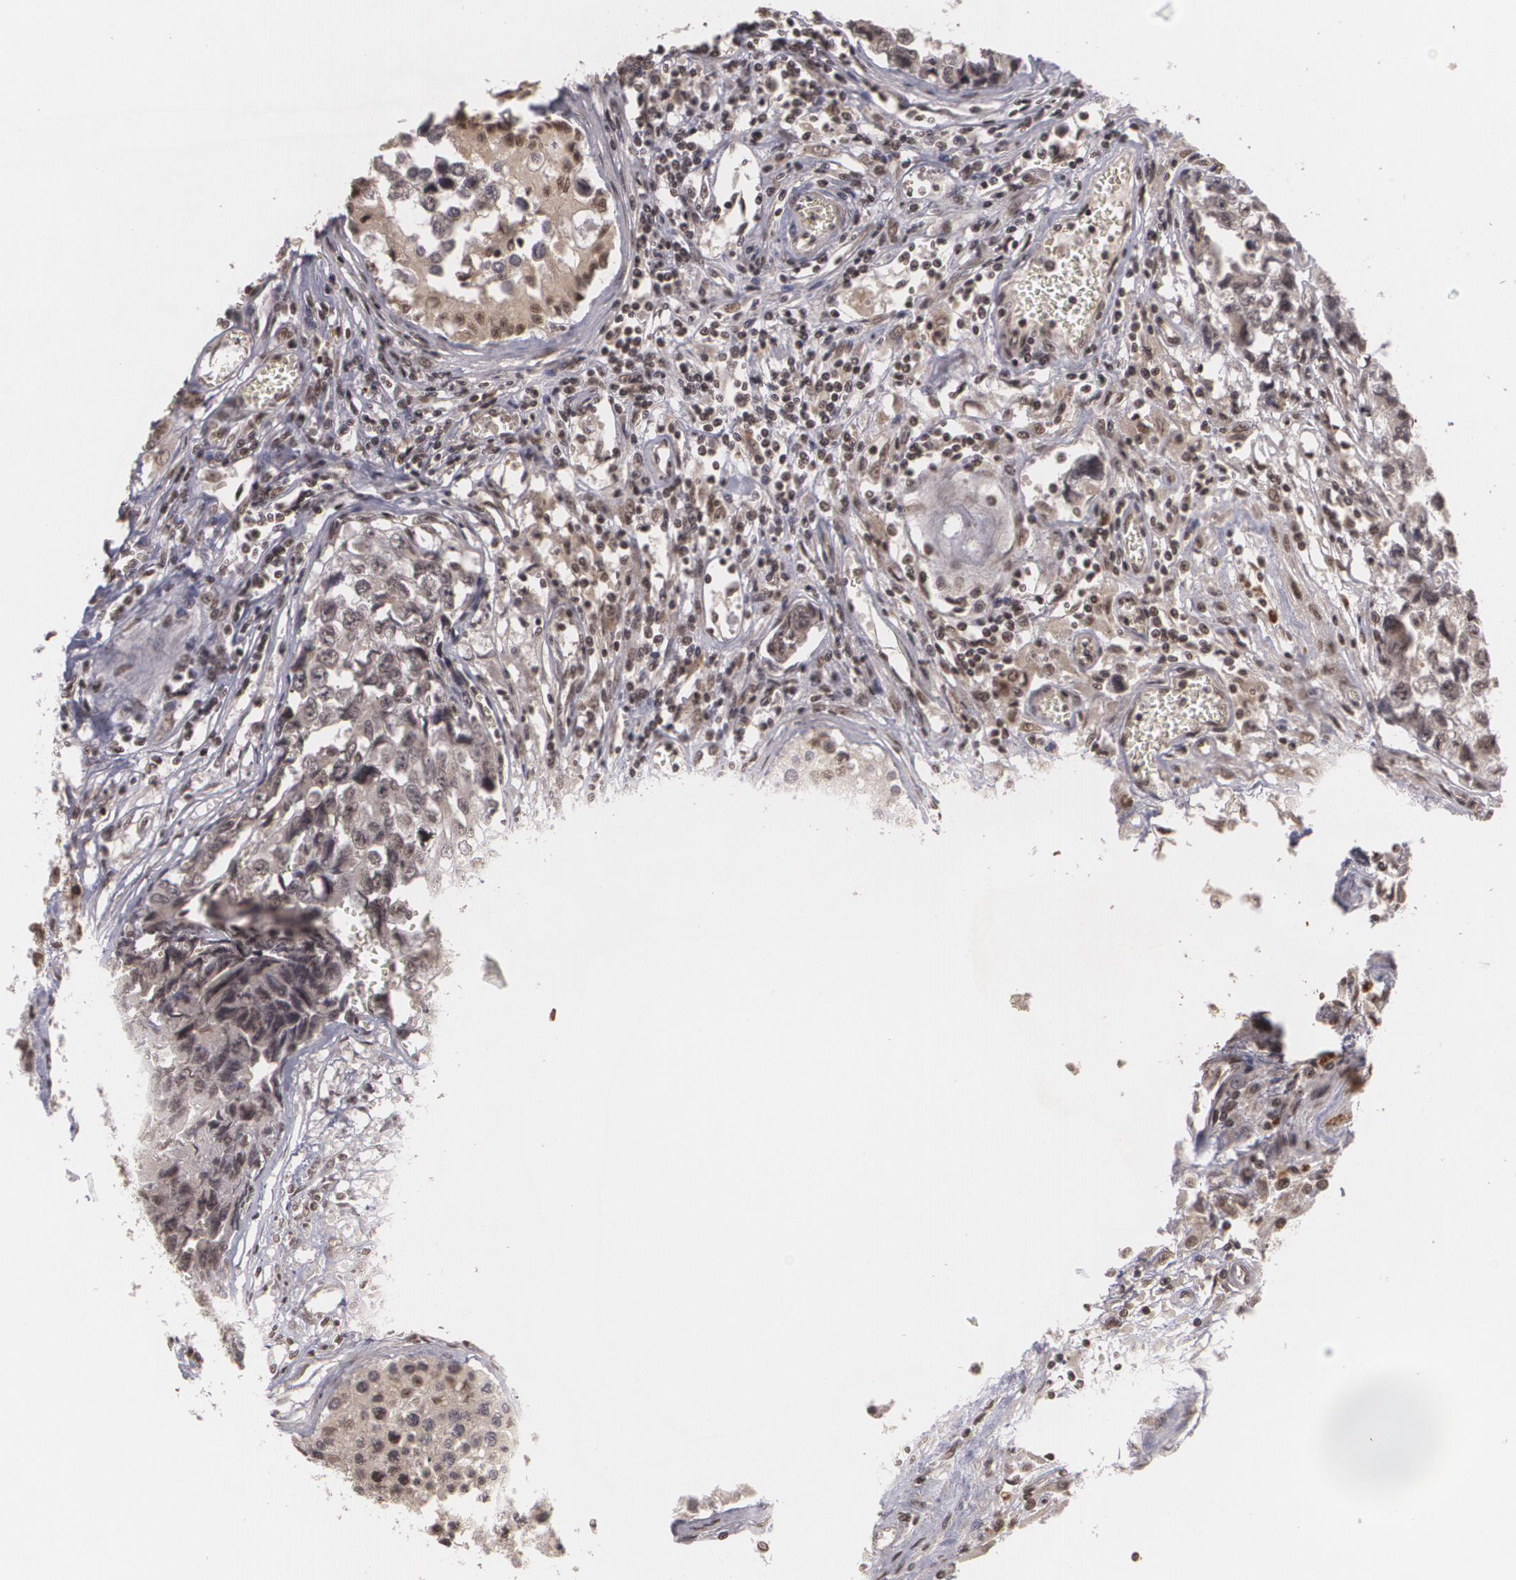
{"staining": {"intensity": "weak", "quantity": ">75%", "location": "nuclear"}, "tissue": "testis cancer", "cell_type": "Tumor cells", "image_type": "cancer", "snomed": [{"axis": "morphology", "description": "Carcinoma, Embryonal, NOS"}, {"axis": "topography", "description": "Testis"}], "caption": "Immunohistochemical staining of embryonal carcinoma (testis) reveals low levels of weak nuclear protein positivity in about >75% of tumor cells. The protein is stained brown, and the nuclei are stained in blue (DAB (3,3'-diaminobenzidine) IHC with brightfield microscopy, high magnification).", "gene": "RXRB", "patient": {"sex": "male", "age": 31}}